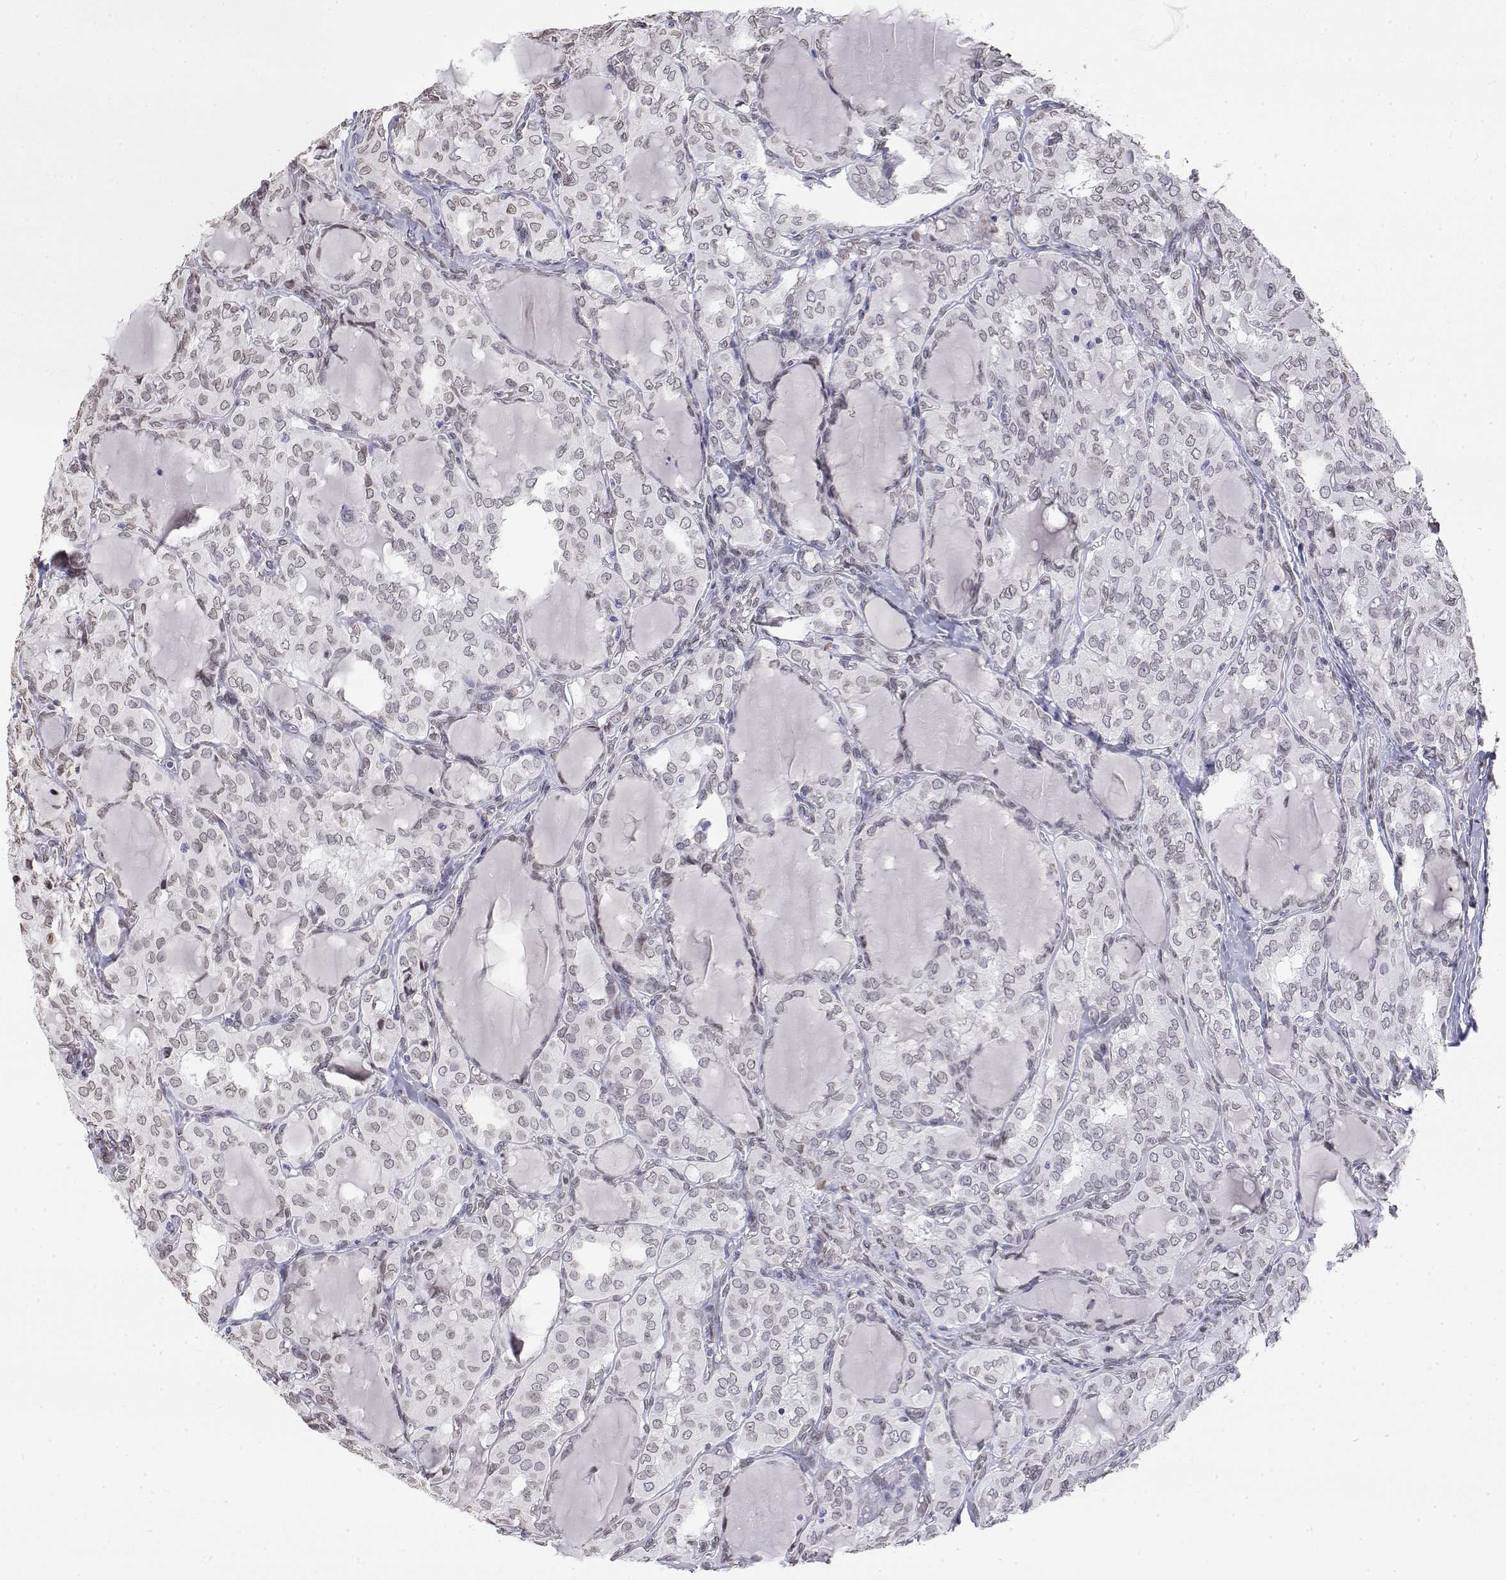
{"staining": {"intensity": "weak", "quantity": "25%-75%", "location": "cytoplasmic/membranous,nuclear"}, "tissue": "thyroid cancer", "cell_type": "Tumor cells", "image_type": "cancer", "snomed": [{"axis": "morphology", "description": "Papillary adenocarcinoma, NOS"}, {"axis": "topography", "description": "Thyroid gland"}], "caption": "A brown stain shows weak cytoplasmic/membranous and nuclear expression of a protein in human papillary adenocarcinoma (thyroid) tumor cells. Immunohistochemistry (ihc) stains the protein of interest in brown and the nuclei are stained blue.", "gene": "ZNF532", "patient": {"sex": "male", "age": 20}}